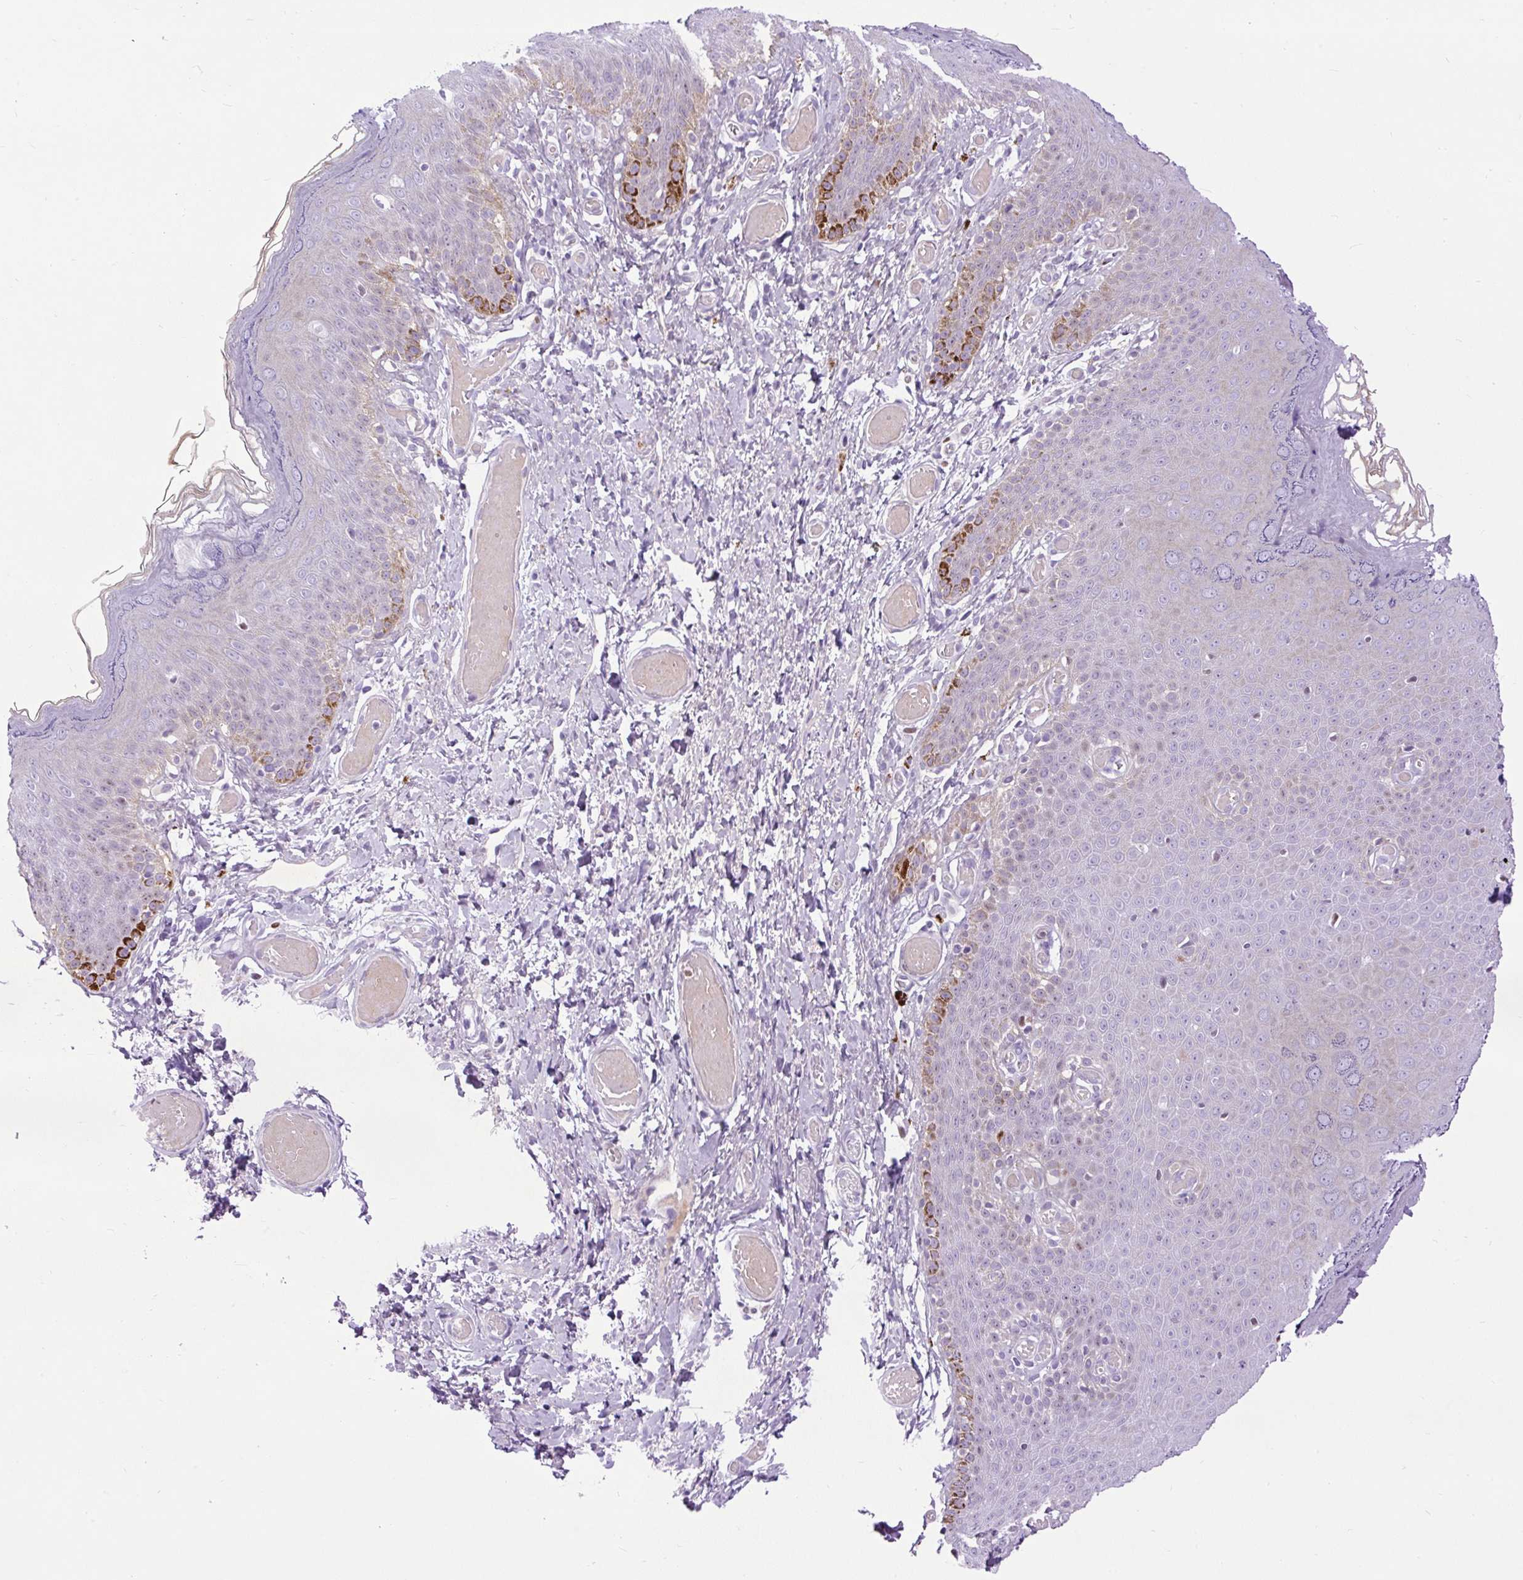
{"staining": {"intensity": "moderate", "quantity": "<25%", "location": "cytoplasmic/membranous"}, "tissue": "skin", "cell_type": "Epidermal cells", "image_type": "normal", "snomed": [{"axis": "morphology", "description": "Normal tissue, NOS"}, {"axis": "topography", "description": "Anal"}], "caption": "A brown stain labels moderate cytoplasmic/membranous positivity of a protein in epidermal cells of benign skin.", "gene": "SPC24", "patient": {"sex": "female", "age": 40}}